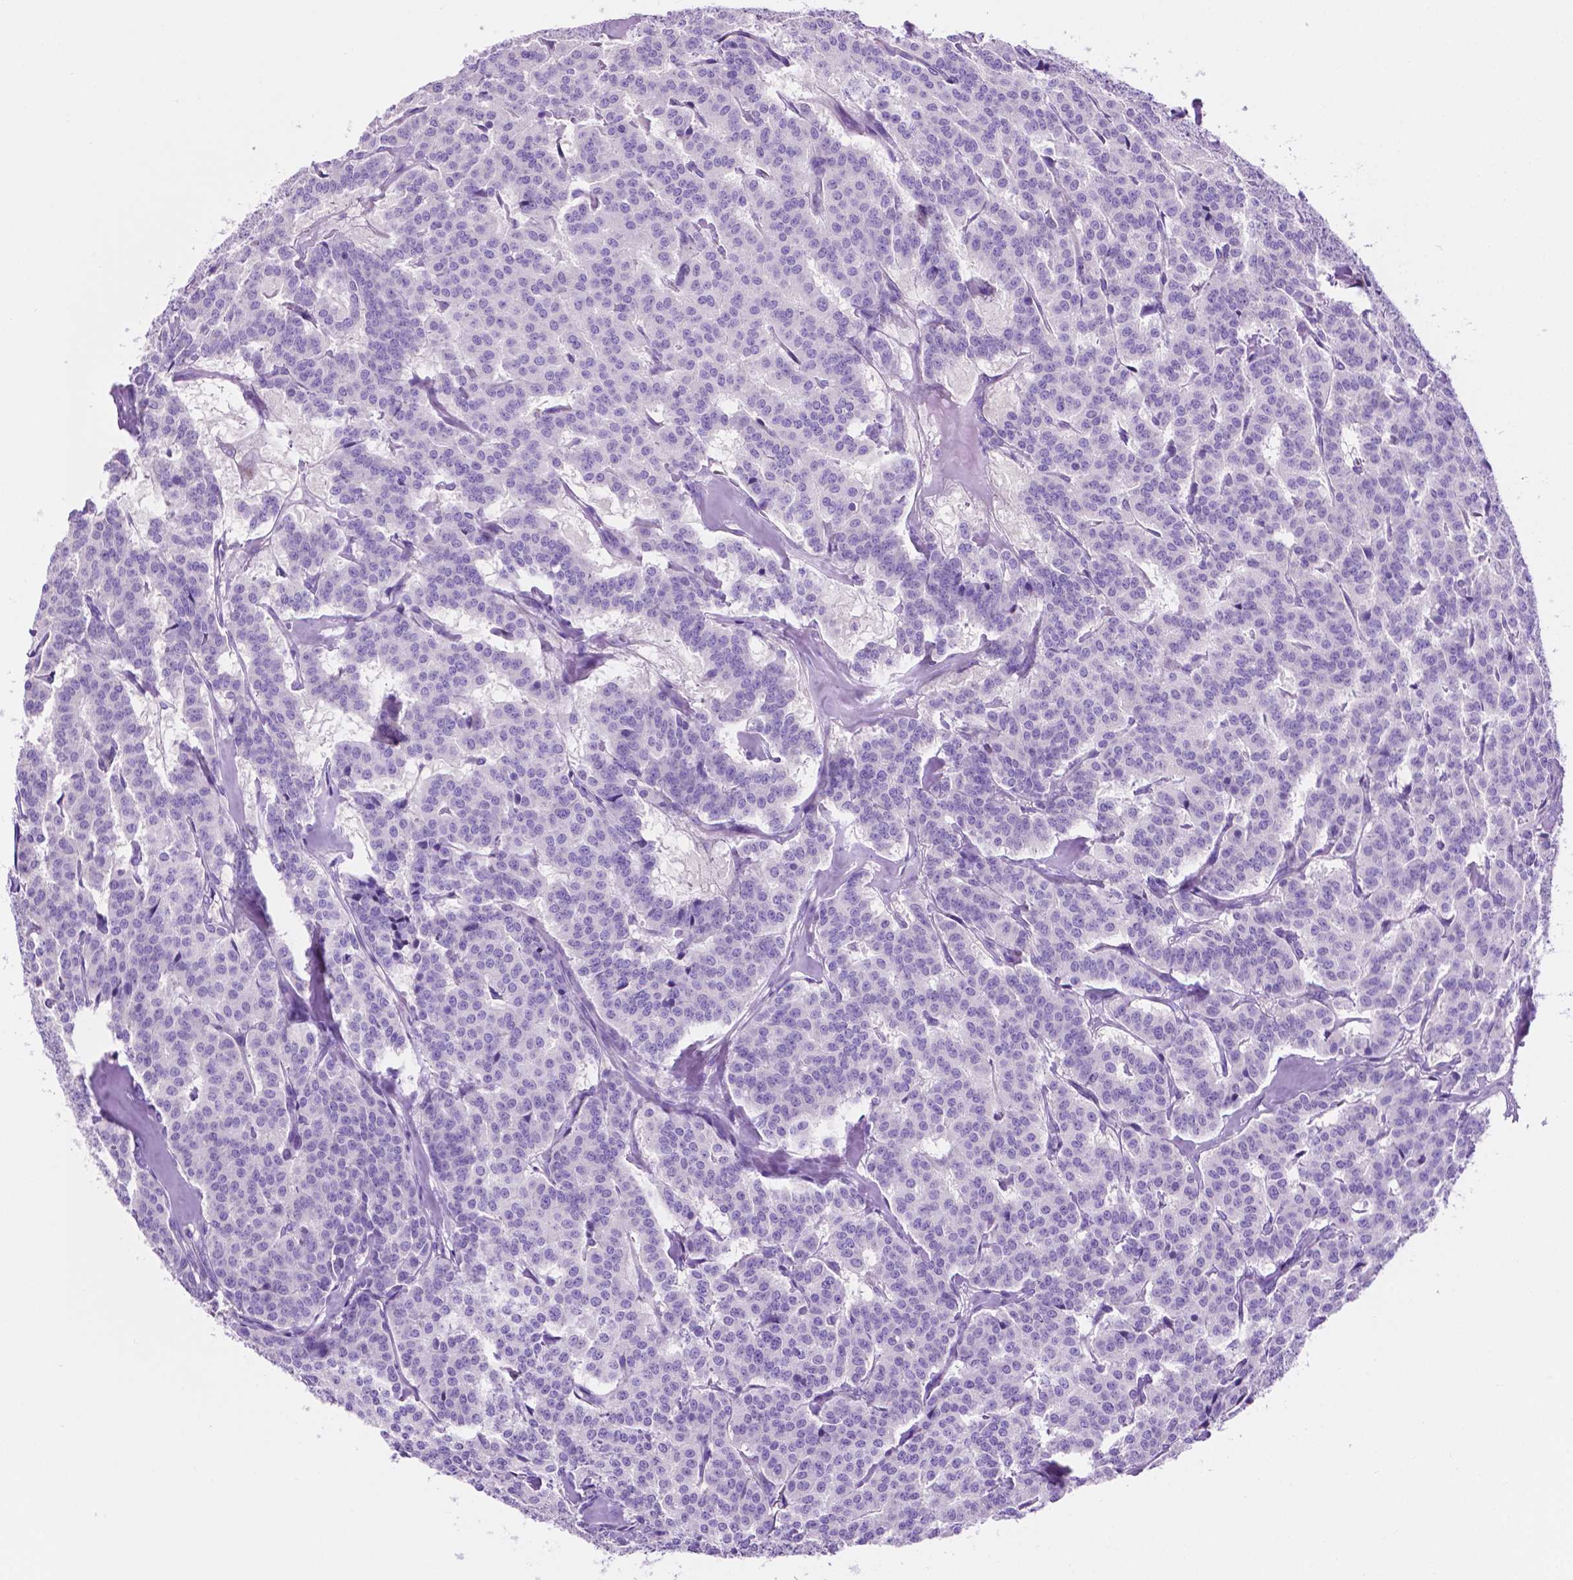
{"staining": {"intensity": "negative", "quantity": "none", "location": "none"}, "tissue": "carcinoid", "cell_type": "Tumor cells", "image_type": "cancer", "snomed": [{"axis": "morphology", "description": "Normal tissue, NOS"}, {"axis": "morphology", "description": "Carcinoid, malignant, NOS"}, {"axis": "topography", "description": "Lung"}], "caption": "The image shows no significant positivity in tumor cells of carcinoid (malignant). (DAB (3,3'-diaminobenzidine) IHC visualized using brightfield microscopy, high magnification).", "gene": "IGFN1", "patient": {"sex": "female", "age": 46}}